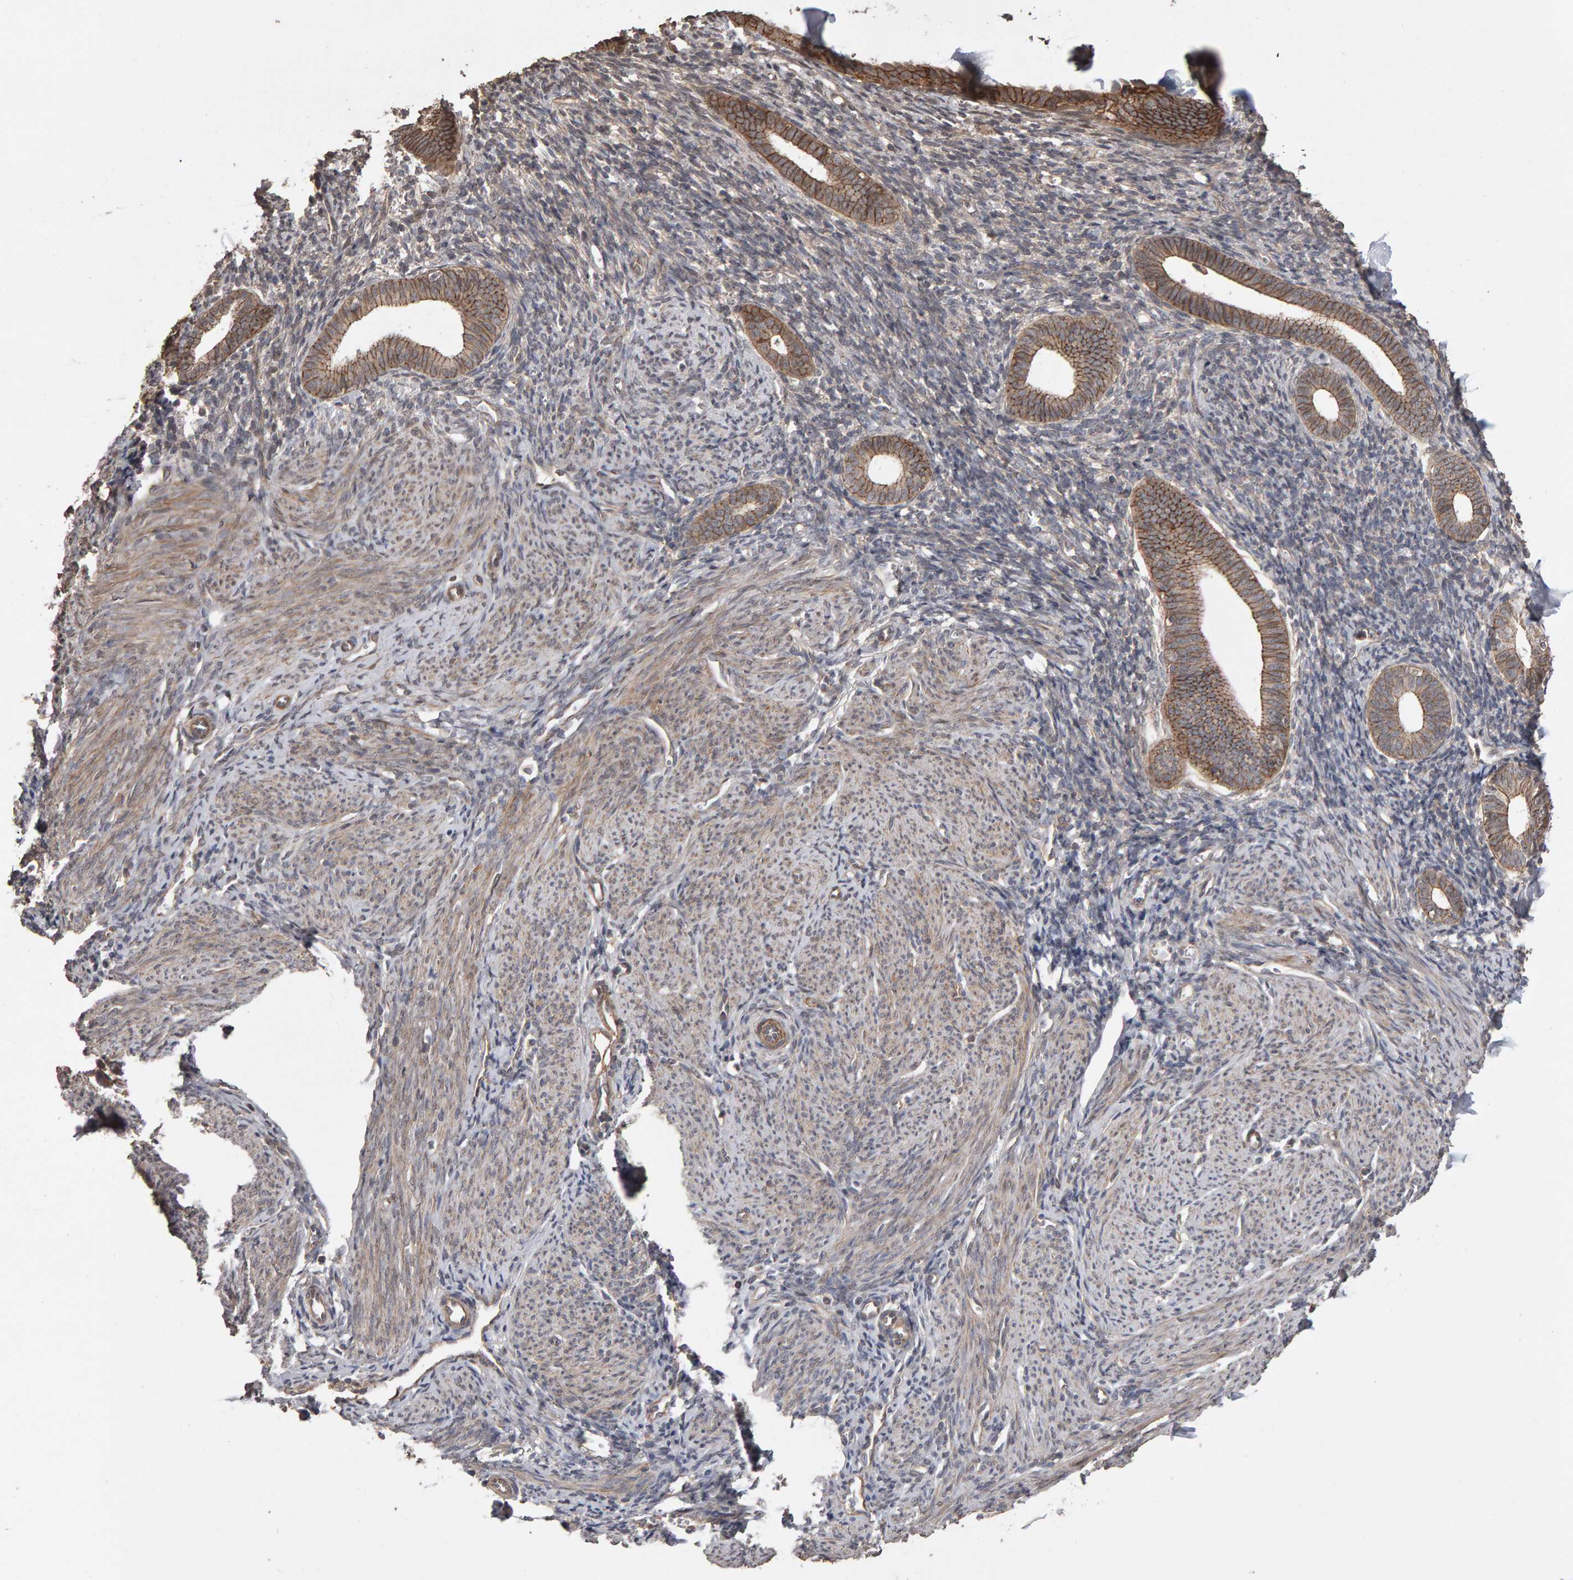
{"staining": {"intensity": "weak", "quantity": "25%-75%", "location": "cytoplasmic/membranous"}, "tissue": "endometrium", "cell_type": "Cells in endometrial stroma", "image_type": "normal", "snomed": [{"axis": "morphology", "description": "Normal tissue, NOS"}, {"axis": "morphology", "description": "Adenocarcinoma, NOS"}, {"axis": "topography", "description": "Endometrium"}], "caption": "Protein expression by immunohistochemistry demonstrates weak cytoplasmic/membranous expression in approximately 25%-75% of cells in endometrial stroma in unremarkable endometrium.", "gene": "SCRIB", "patient": {"sex": "female", "age": 57}}